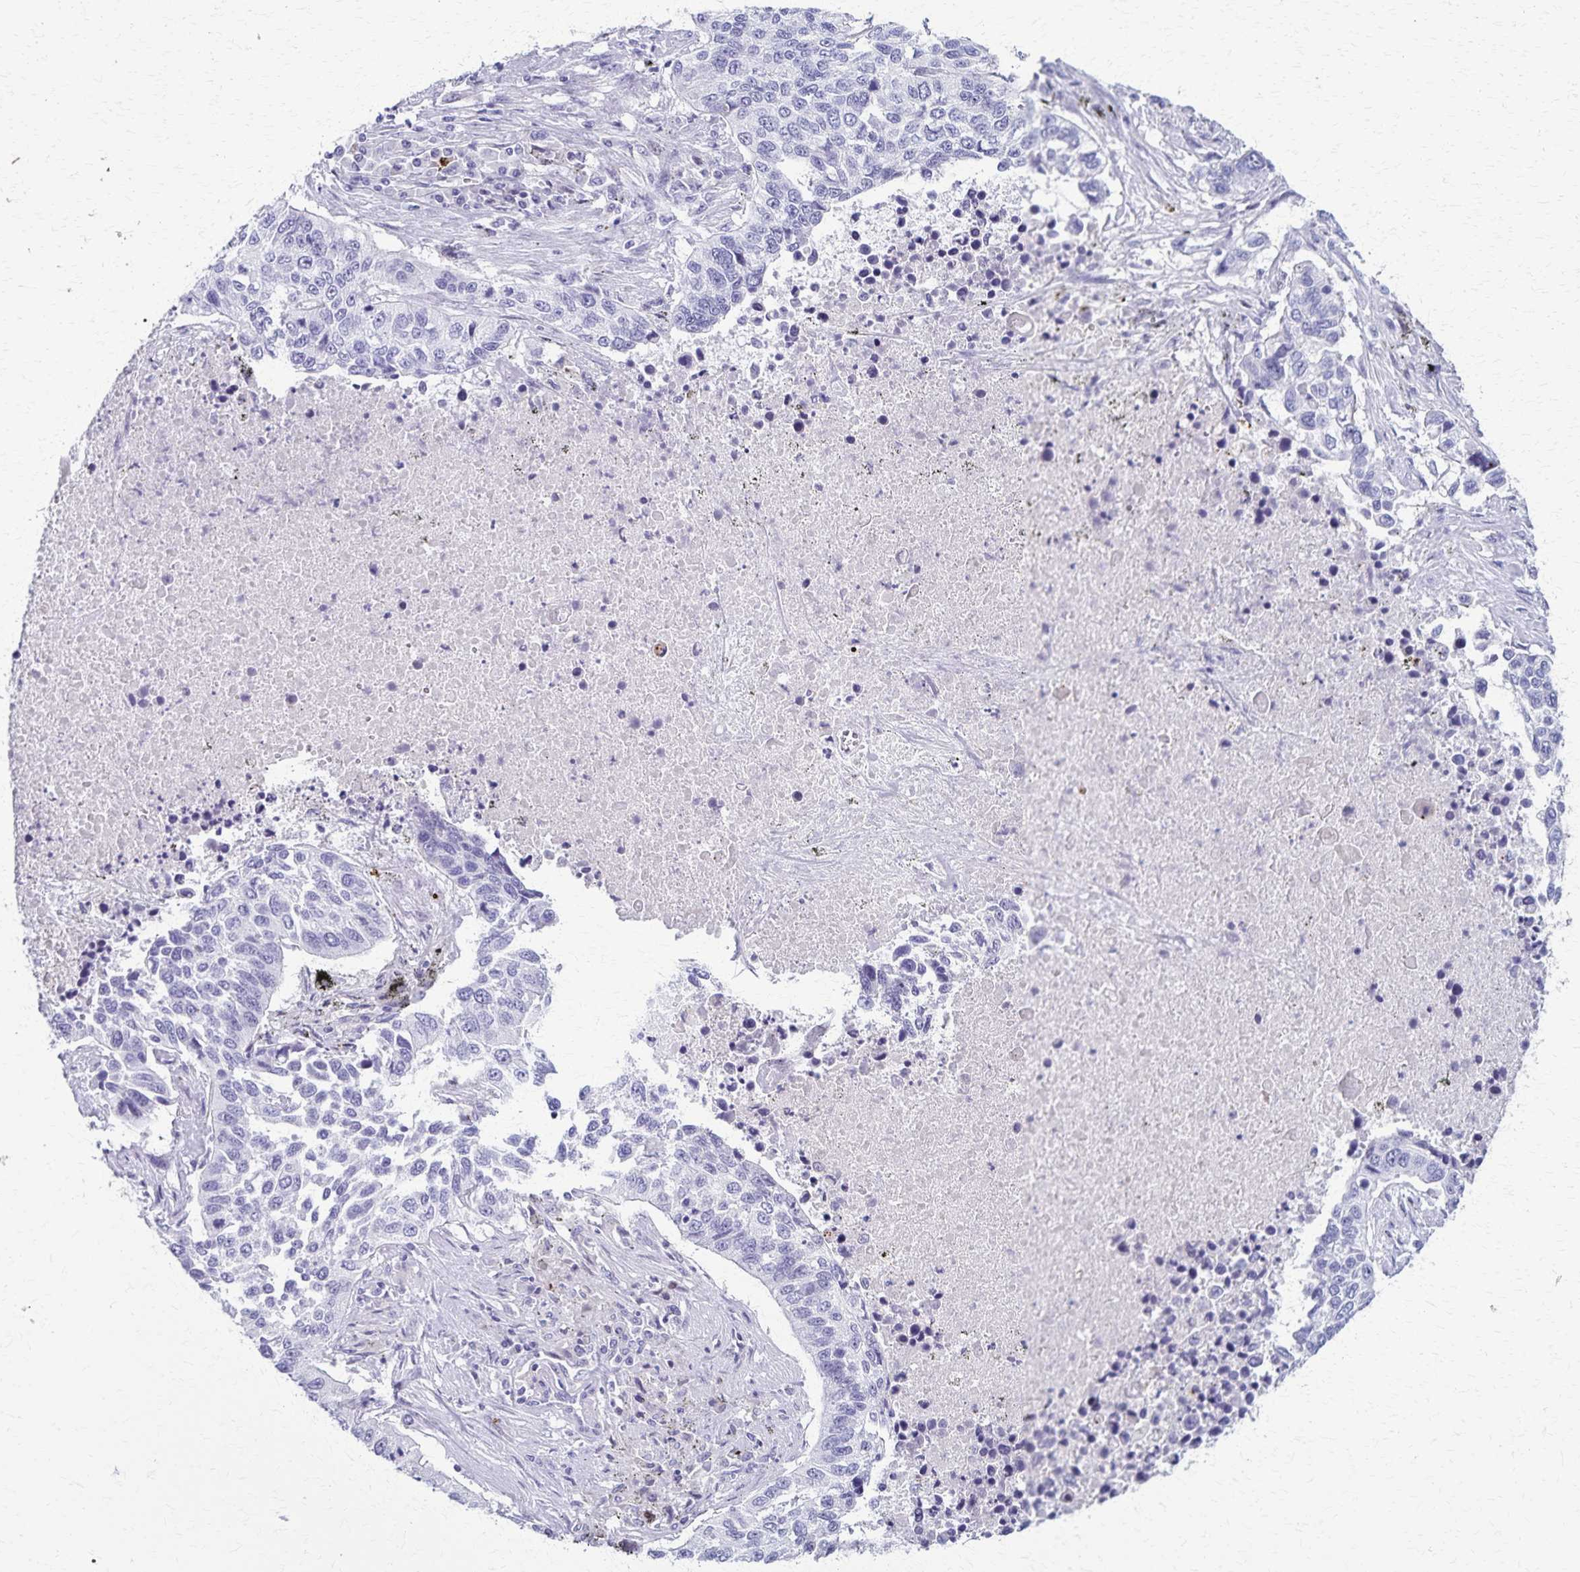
{"staining": {"intensity": "negative", "quantity": "none", "location": "none"}, "tissue": "lung cancer", "cell_type": "Tumor cells", "image_type": "cancer", "snomed": [{"axis": "morphology", "description": "Squamous cell carcinoma, NOS"}, {"axis": "topography", "description": "Lung"}], "caption": "Immunohistochemistry of squamous cell carcinoma (lung) demonstrates no staining in tumor cells. Nuclei are stained in blue.", "gene": "TMEM60", "patient": {"sex": "male", "age": 62}}